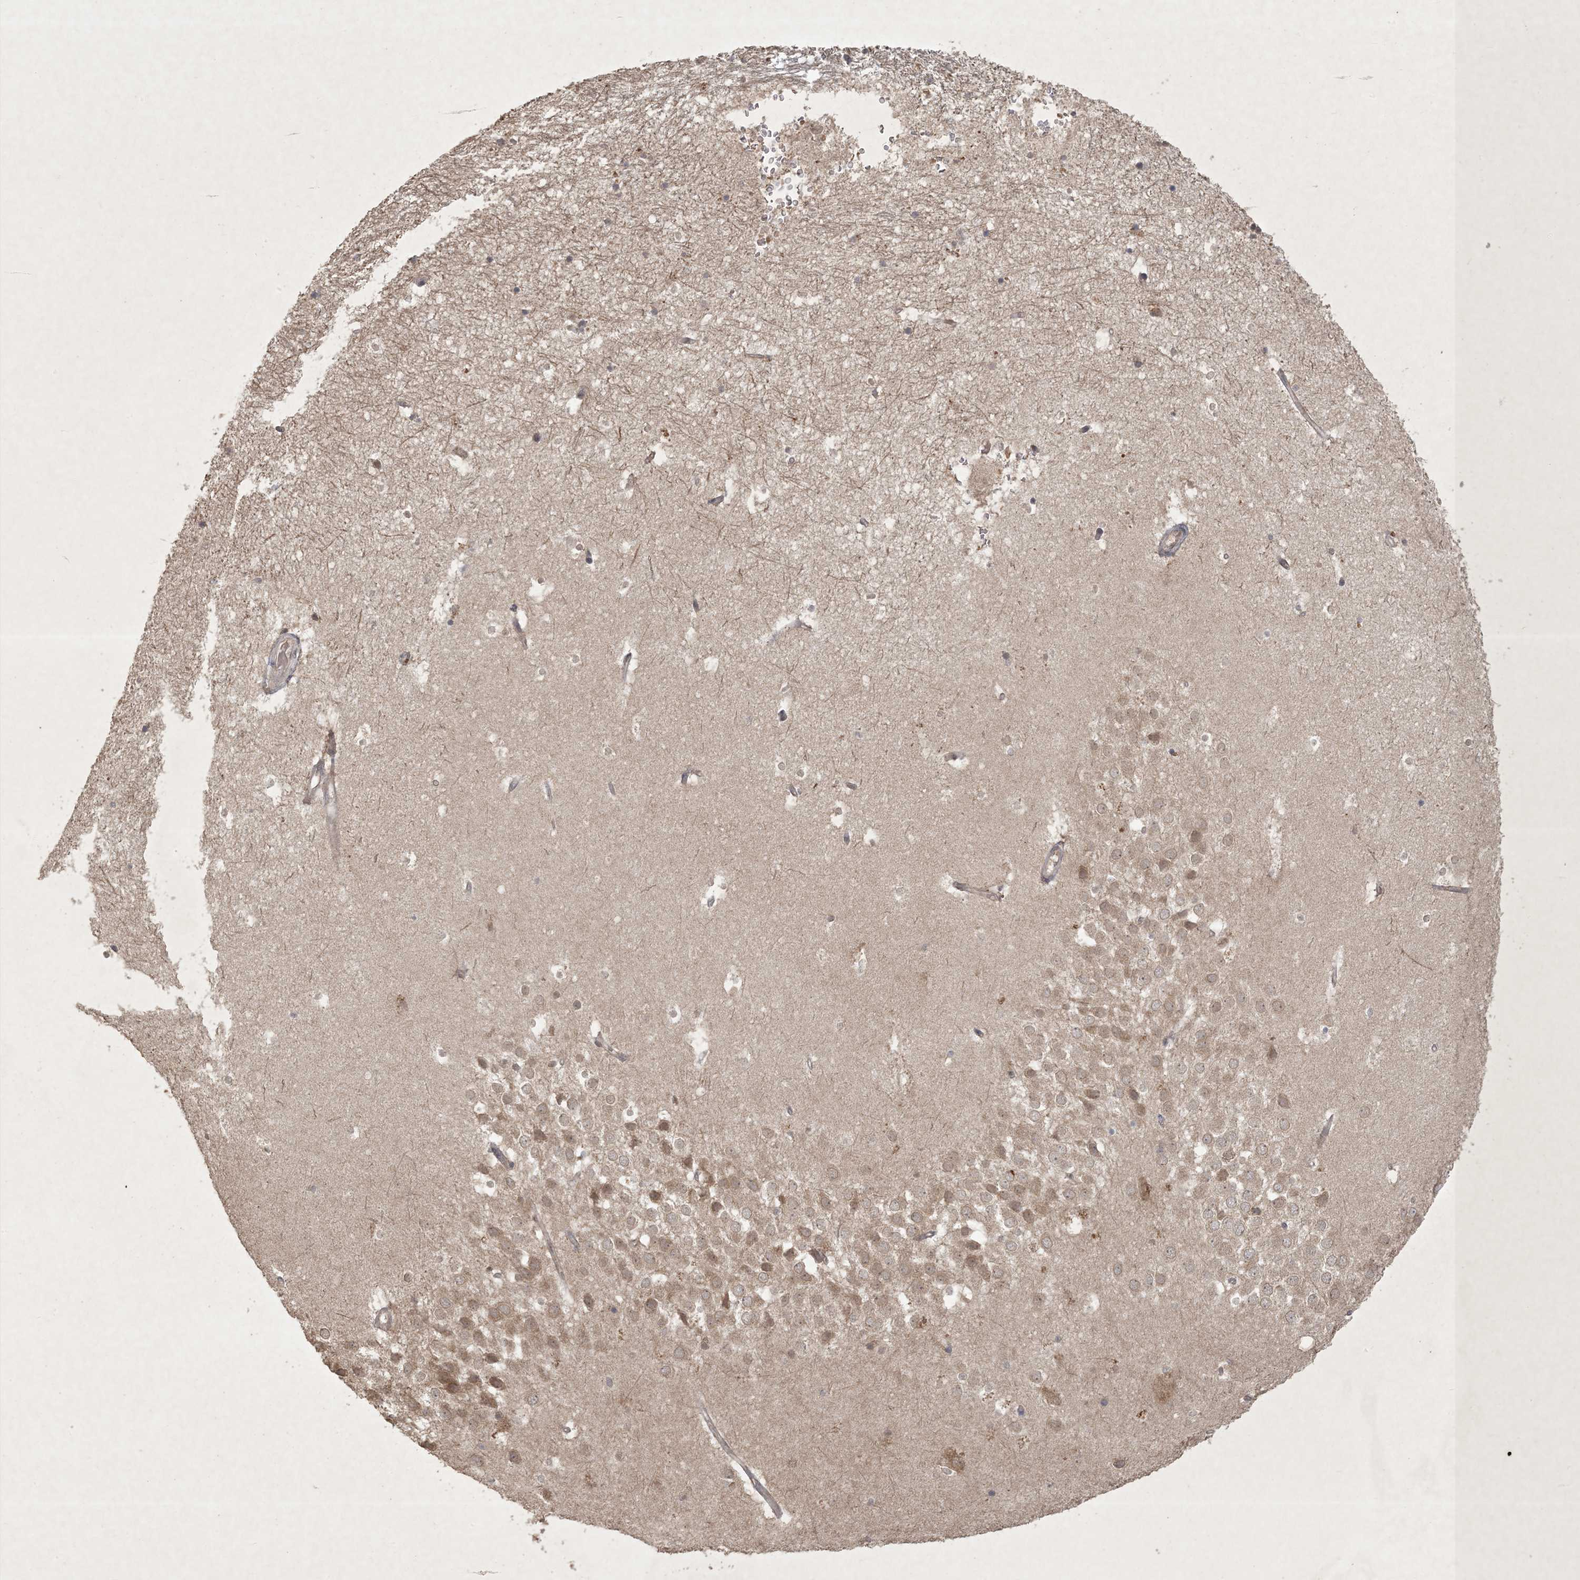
{"staining": {"intensity": "weak", "quantity": "<25%", "location": "nuclear"}, "tissue": "hippocampus", "cell_type": "Glial cells", "image_type": "normal", "snomed": [{"axis": "morphology", "description": "Normal tissue, NOS"}, {"axis": "topography", "description": "Hippocampus"}], "caption": "Immunohistochemical staining of unremarkable hippocampus demonstrates no significant positivity in glial cells.", "gene": "NRBP2", "patient": {"sex": "female", "age": 52}}